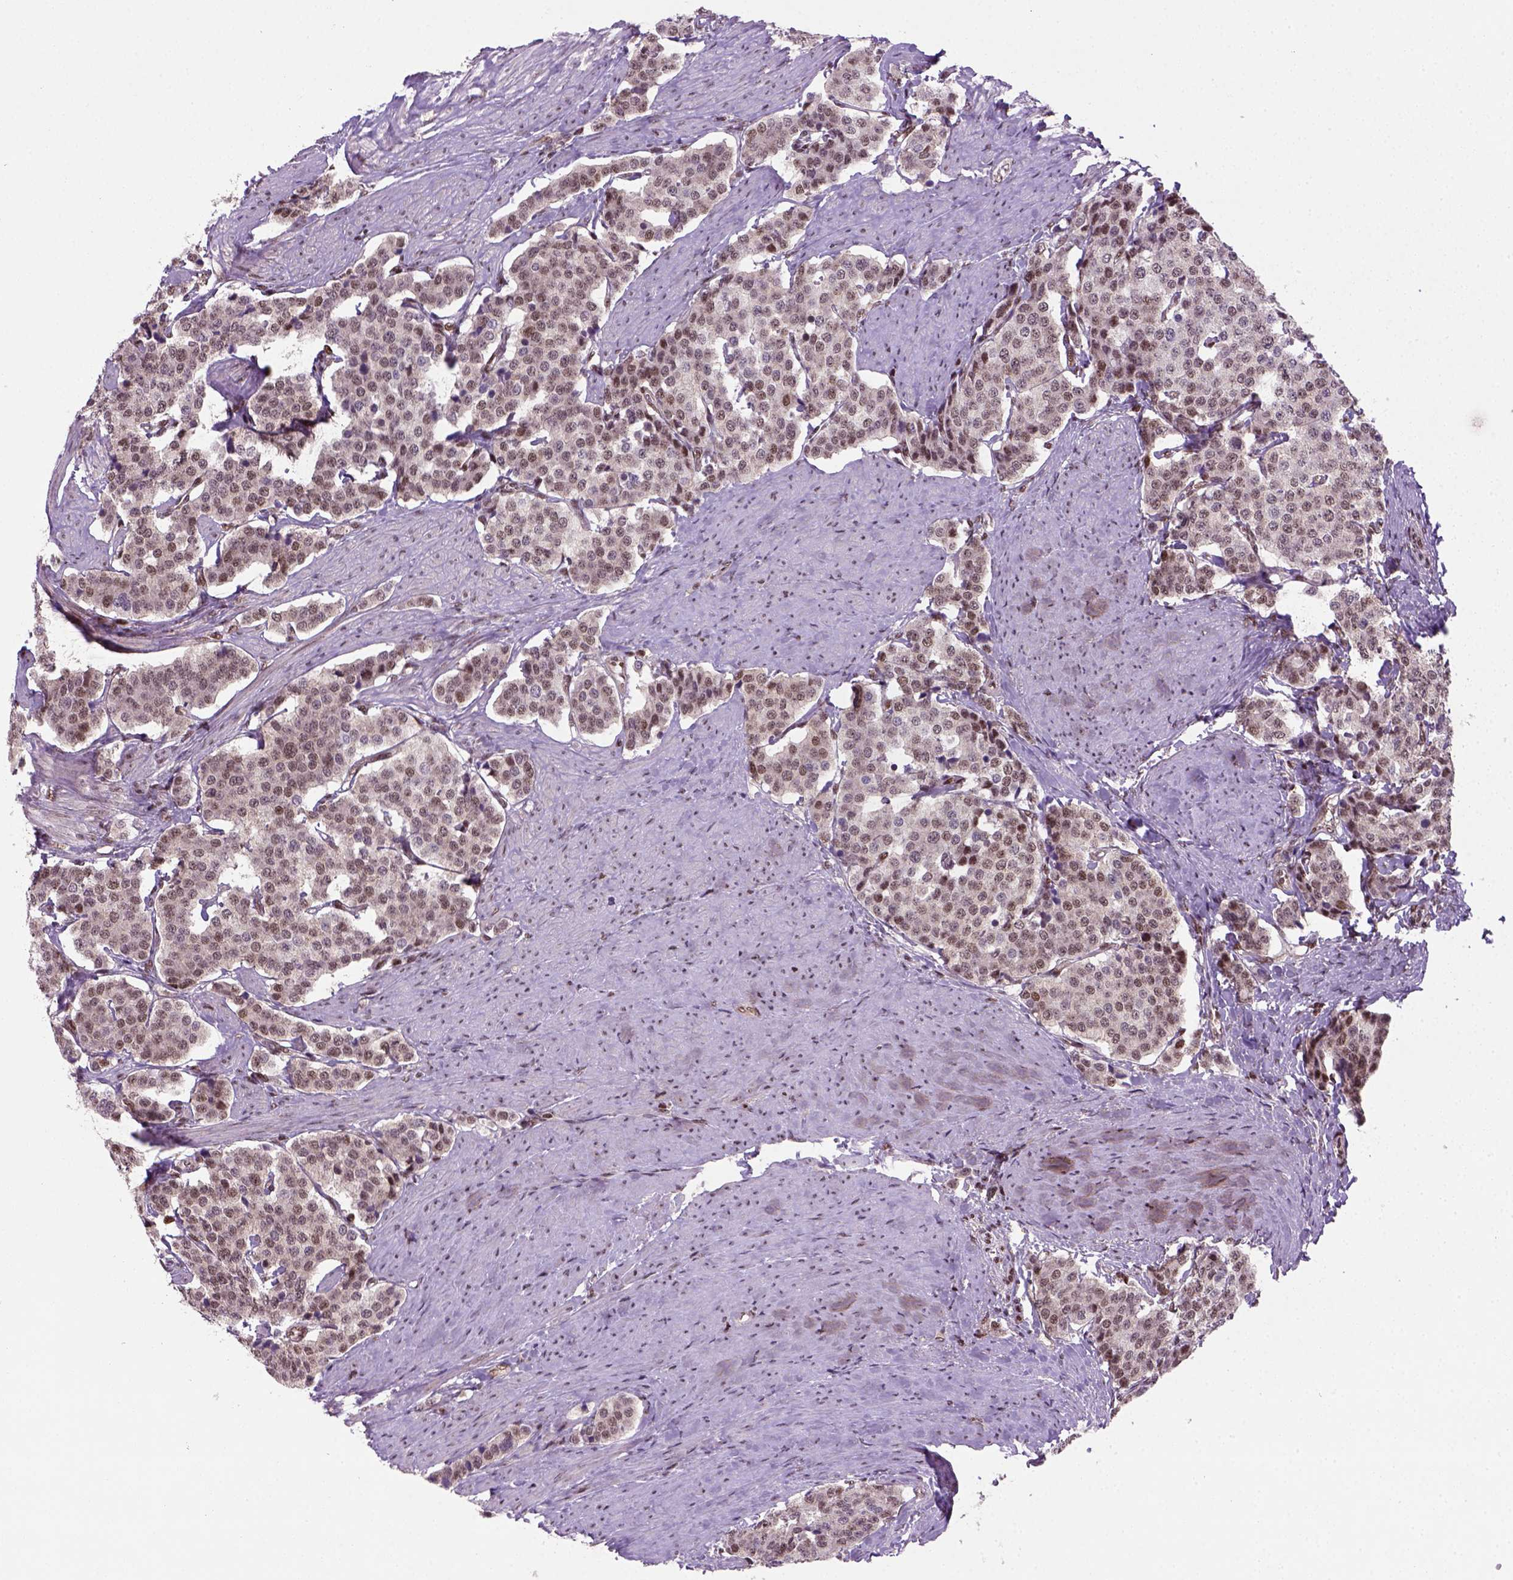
{"staining": {"intensity": "moderate", "quantity": "25%-75%", "location": "cytoplasmic/membranous"}, "tissue": "carcinoid", "cell_type": "Tumor cells", "image_type": "cancer", "snomed": [{"axis": "morphology", "description": "Carcinoid, malignant, NOS"}, {"axis": "topography", "description": "Small intestine"}], "caption": "Carcinoid (malignant) was stained to show a protein in brown. There is medium levels of moderate cytoplasmic/membranous expression in about 25%-75% of tumor cells.", "gene": "MGMT", "patient": {"sex": "female", "age": 58}}